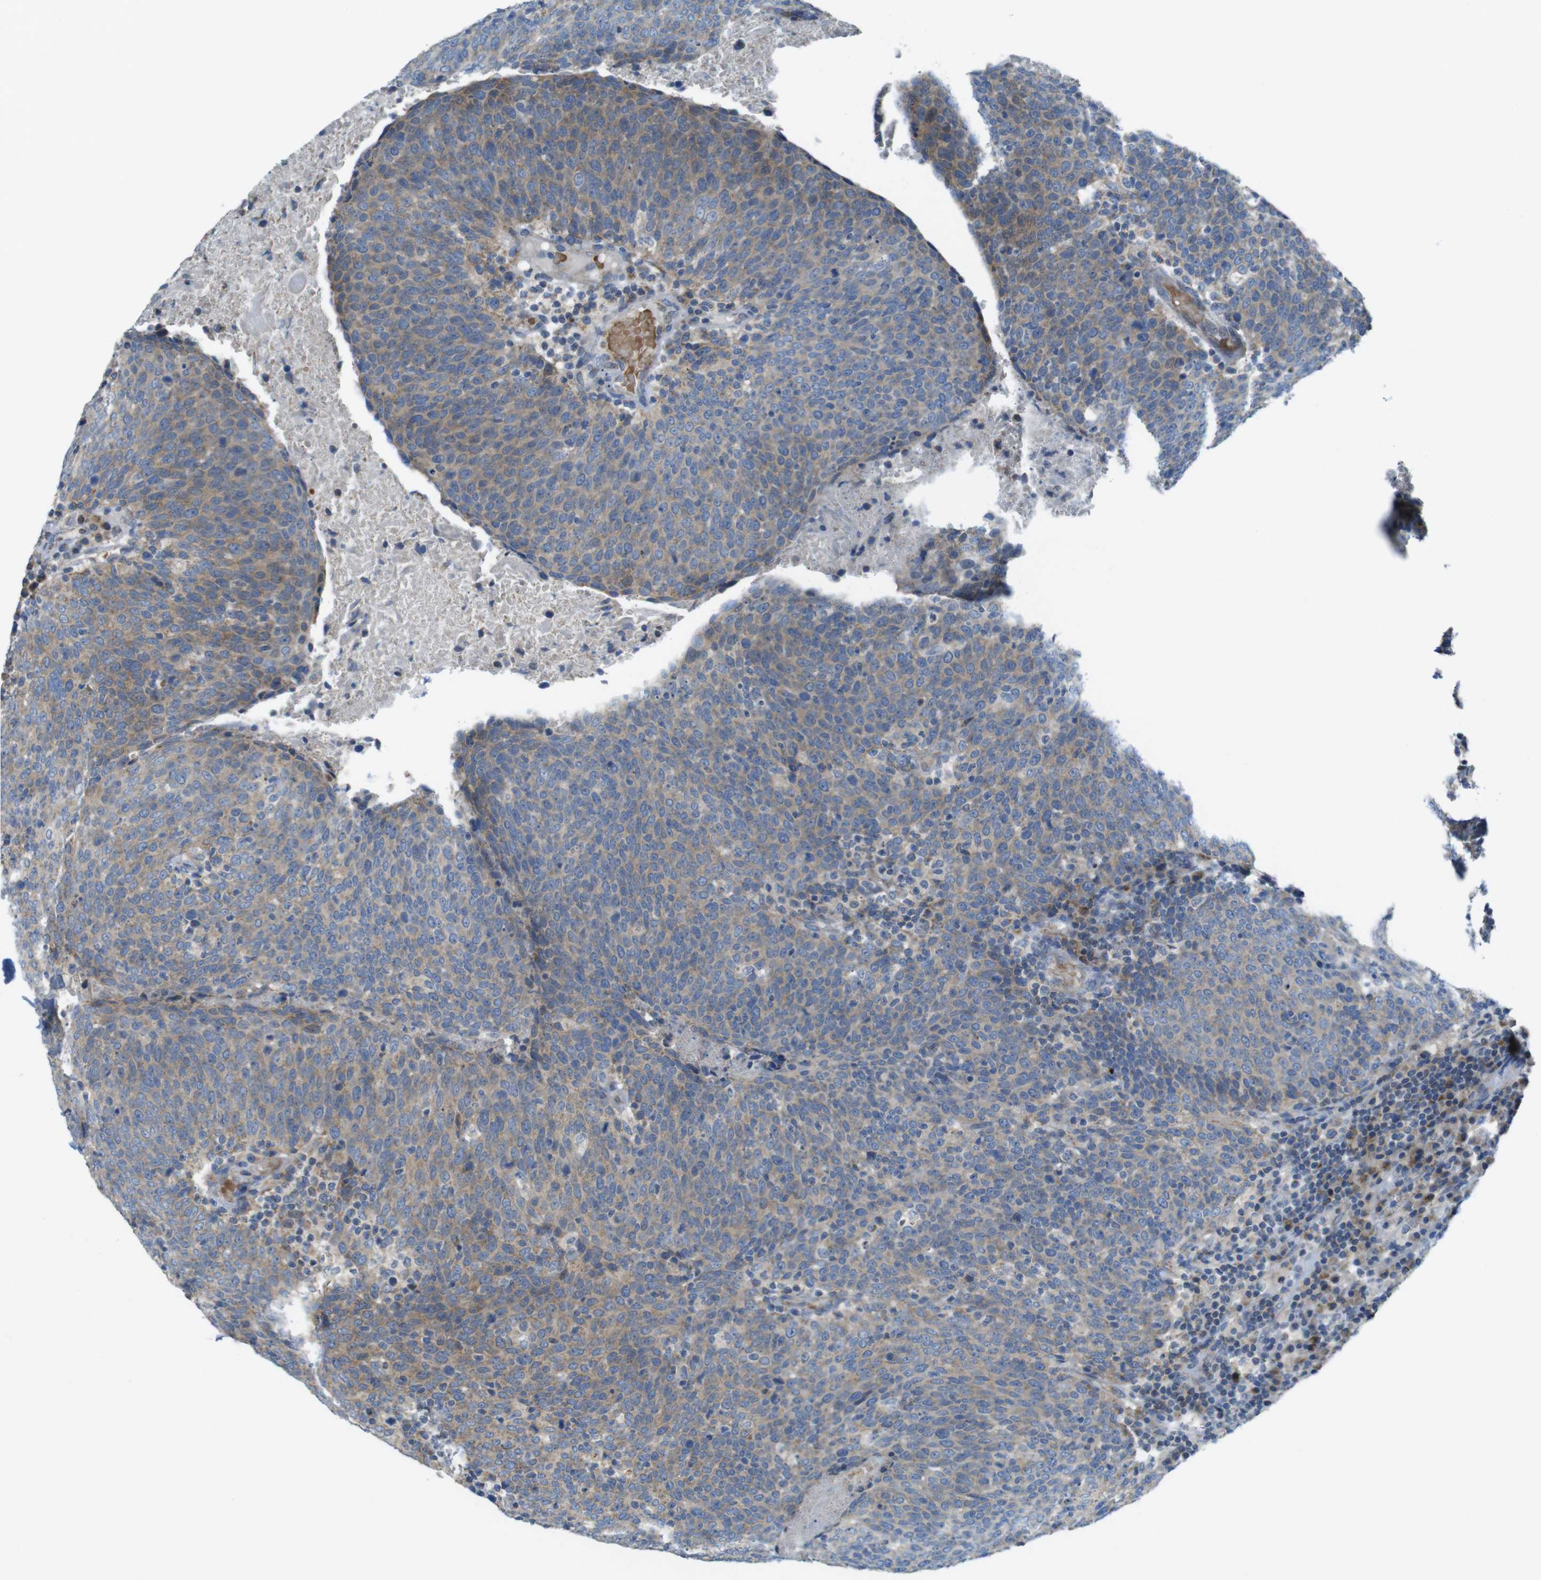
{"staining": {"intensity": "weak", "quantity": ">75%", "location": "cytoplasmic/membranous"}, "tissue": "head and neck cancer", "cell_type": "Tumor cells", "image_type": "cancer", "snomed": [{"axis": "morphology", "description": "Squamous cell carcinoma, NOS"}, {"axis": "morphology", "description": "Squamous cell carcinoma, metastatic, NOS"}, {"axis": "topography", "description": "Lymph node"}, {"axis": "topography", "description": "Head-Neck"}], "caption": "Protein expression analysis of head and neck metastatic squamous cell carcinoma demonstrates weak cytoplasmic/membranous positivity in approximately >75% of tumor cells.", "gene": "MARCHF1", "patient": {"sex": "male", "age": 62}}